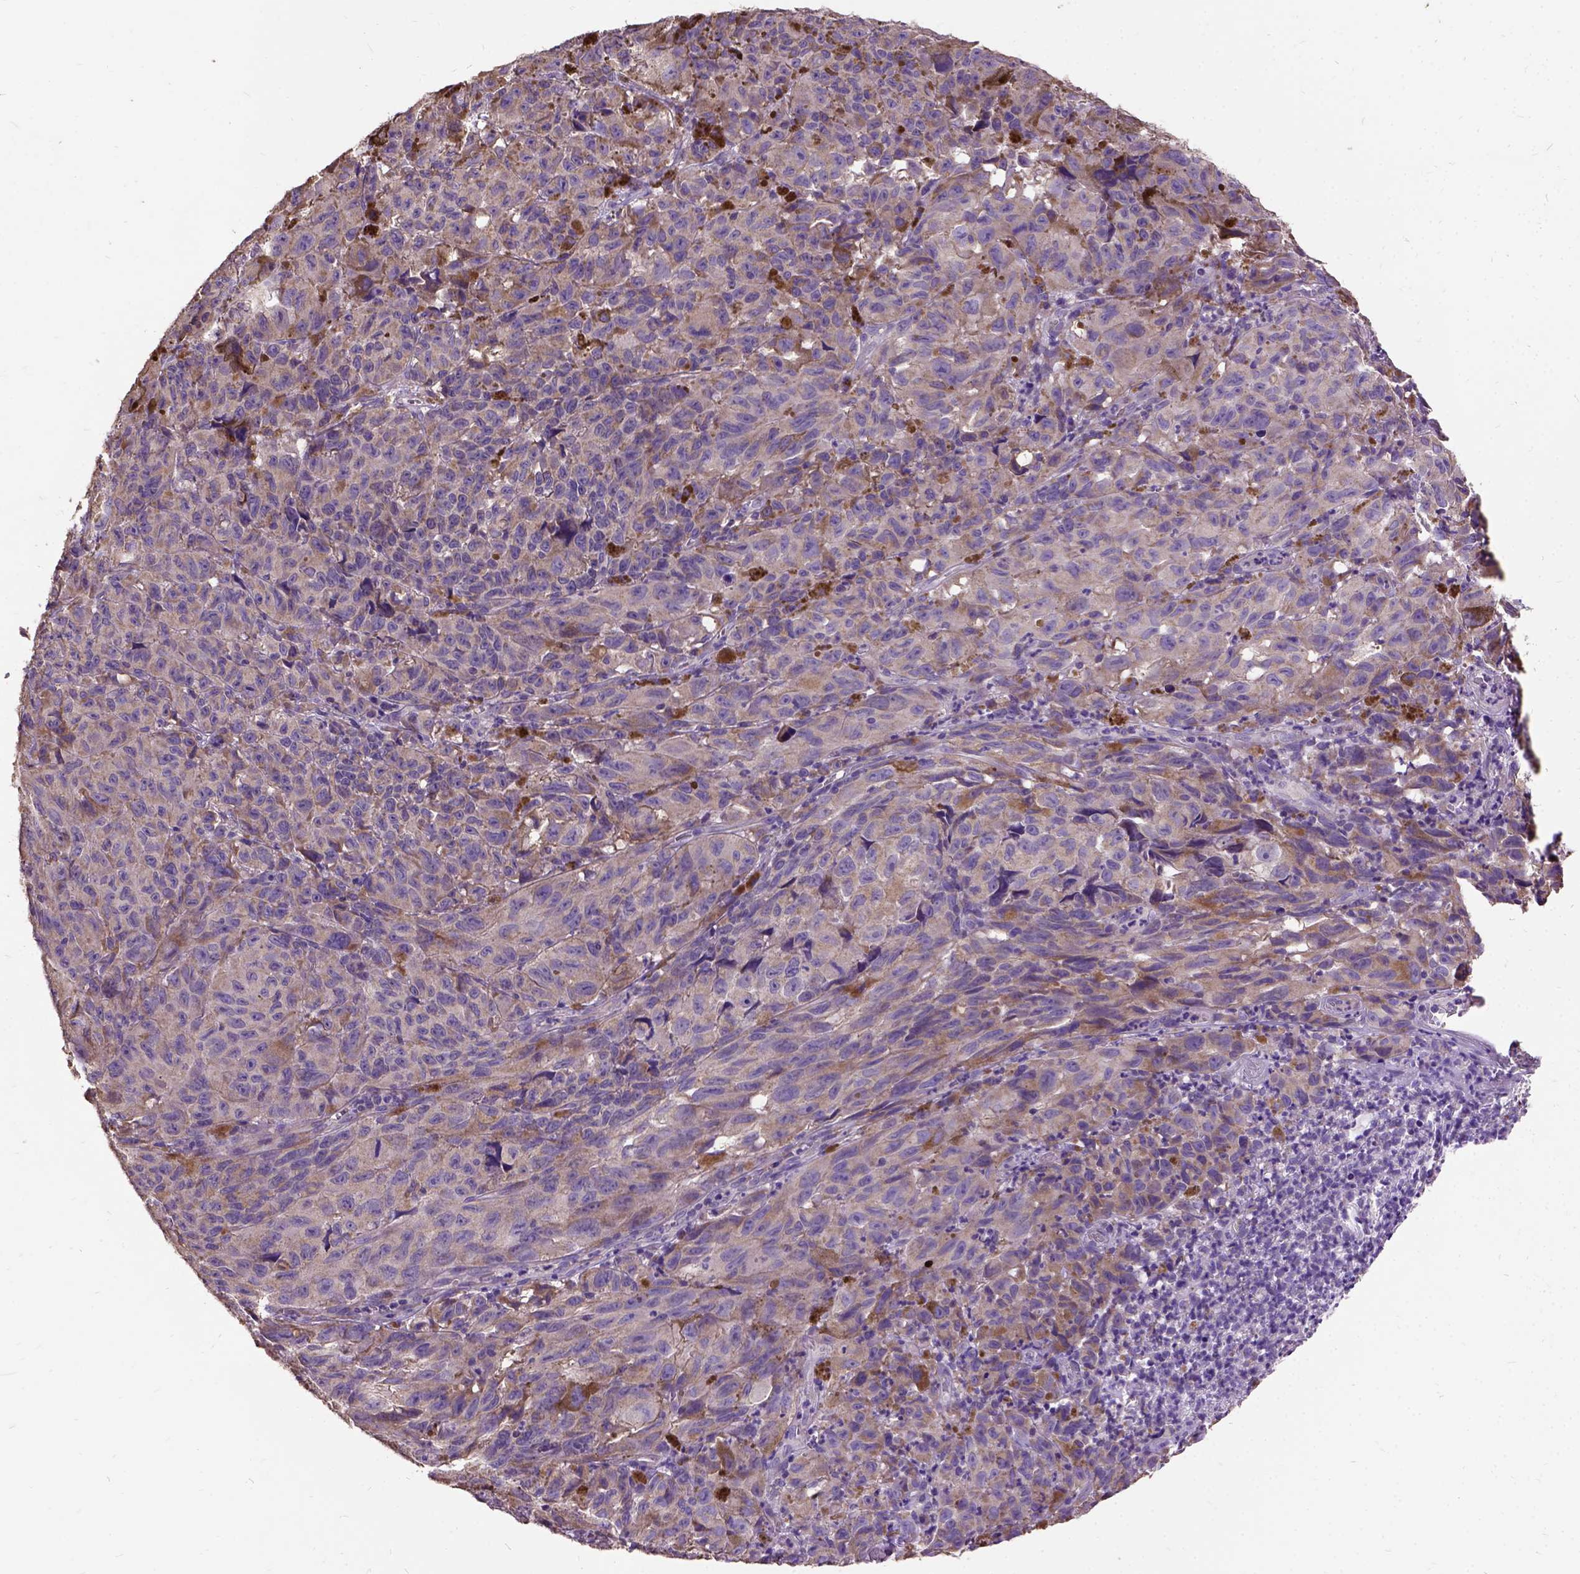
{"staining": {"intensity": "weak", "quantity": ">75%", "location": "cytoplasmic/membranous"}, "tissue": "melanoma", "cell_type": "Tumor cells", "image_type": "cancer", "snomed": [{"axis": "morphology", "description": "Malignant melanoma, NOS"}, {"axis": "topography", "description": "Vulva, labia, clitoris and Bartholin´s gland, NO"}], "caption": "Brown immunohistochemical staining in human malignant melanoma demonstrates weak cytoplasmic/membranous staining in approximately >75% of tumor cells.", "gene": "DQX1", "patient": {"sex": "female", "age": 75}}